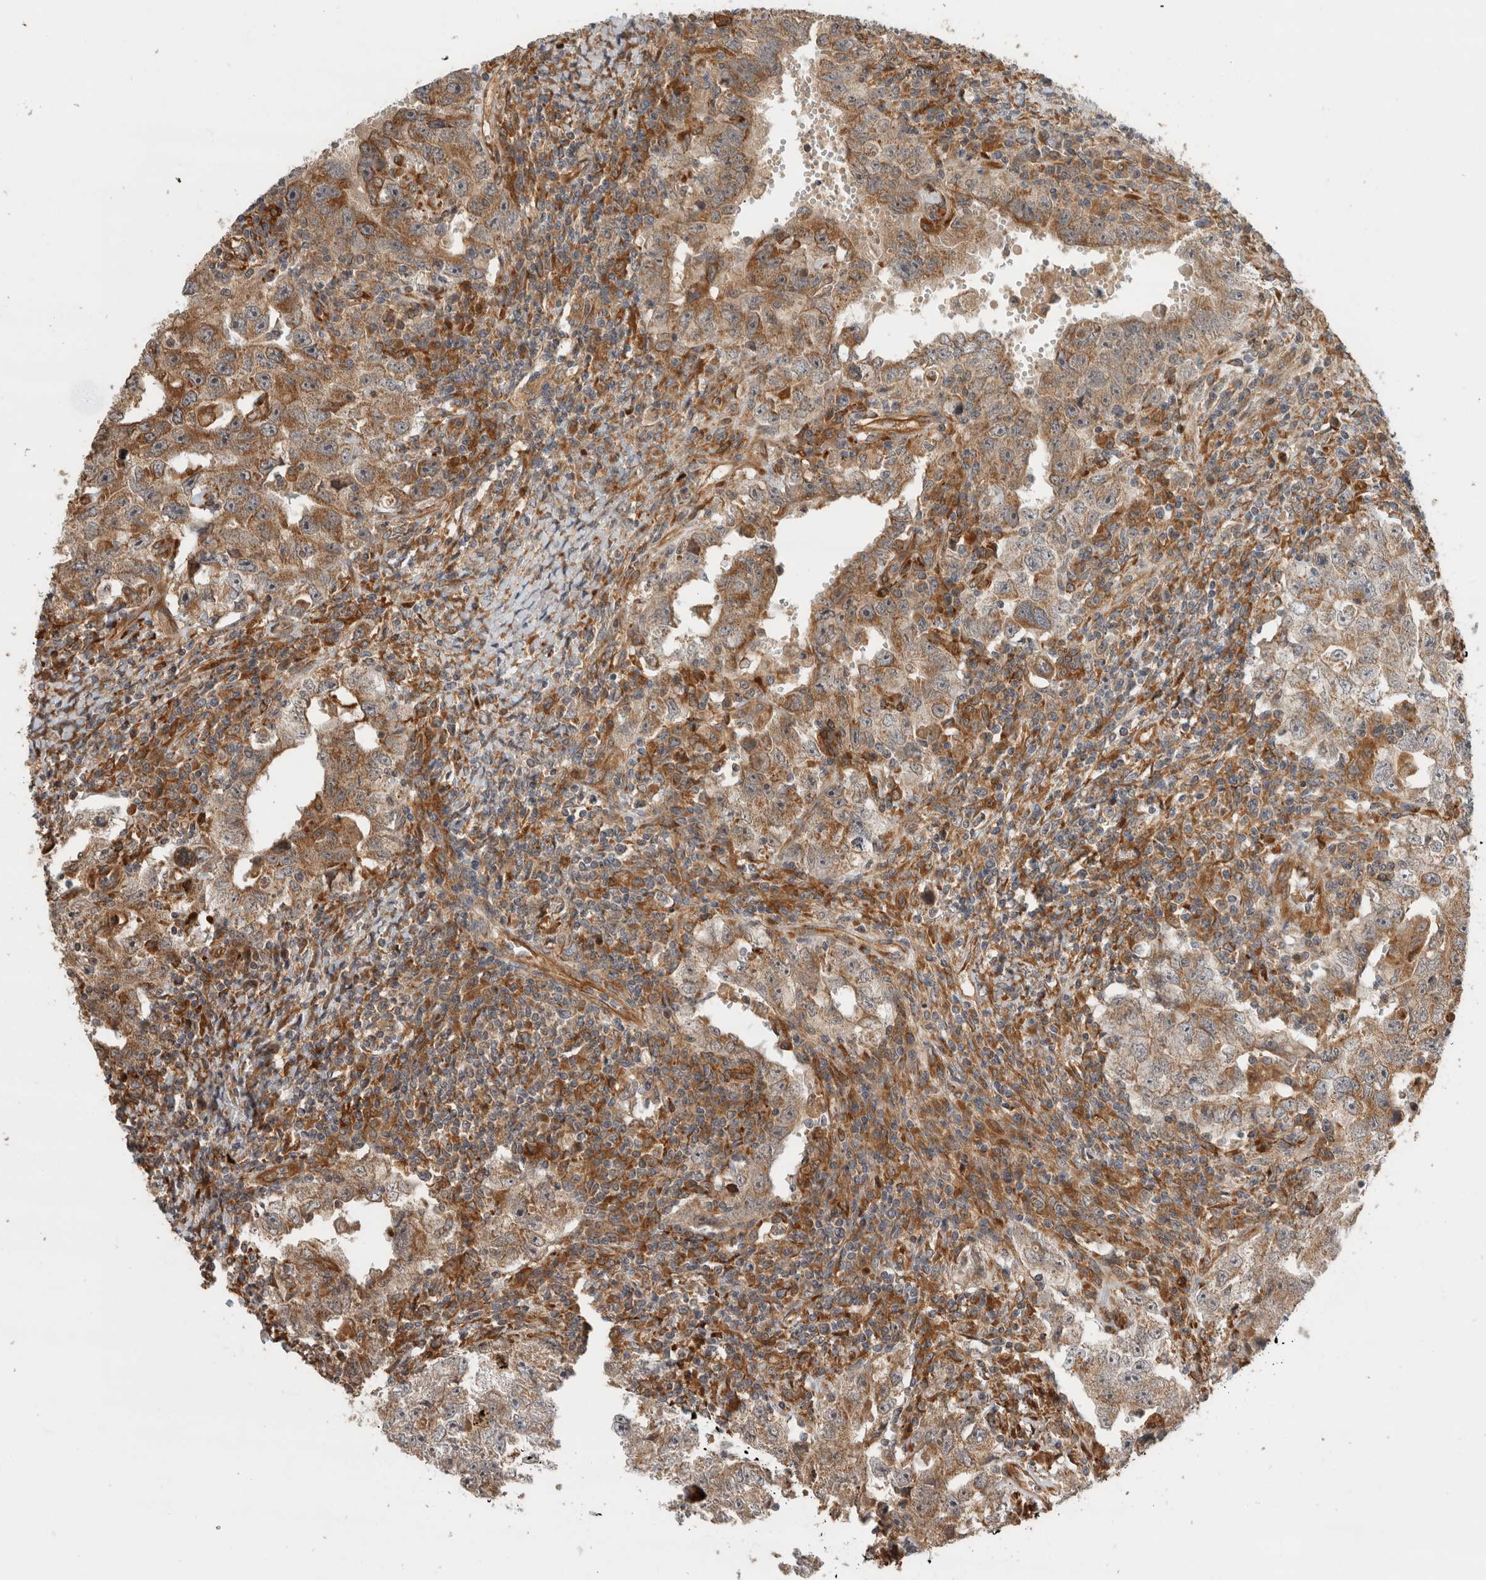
{"staining": {"intensity": "moderate", "quantity": ">75%", "location": "cytoplasmic/membranous"}, "tissue": "testis cancer", "cell_type": "Tumor cells", "image_type": "cancer", "snomed": [{"axis": "morphology", "description": "Carcinoma, Embryonal, NOS"}, {"axis": "topography", "description": "Testis"}], "caption": "The immunohistochemical stain highlights moderate cytoplasmic/membranous expression in tumor cells of testis cancer (embryonal carcinoma) tissue. (Brightfield microscopy of DAB IHC at high magnification).", "gene": "TUBD1", "patient": {"sex": "male", "age": 26}}